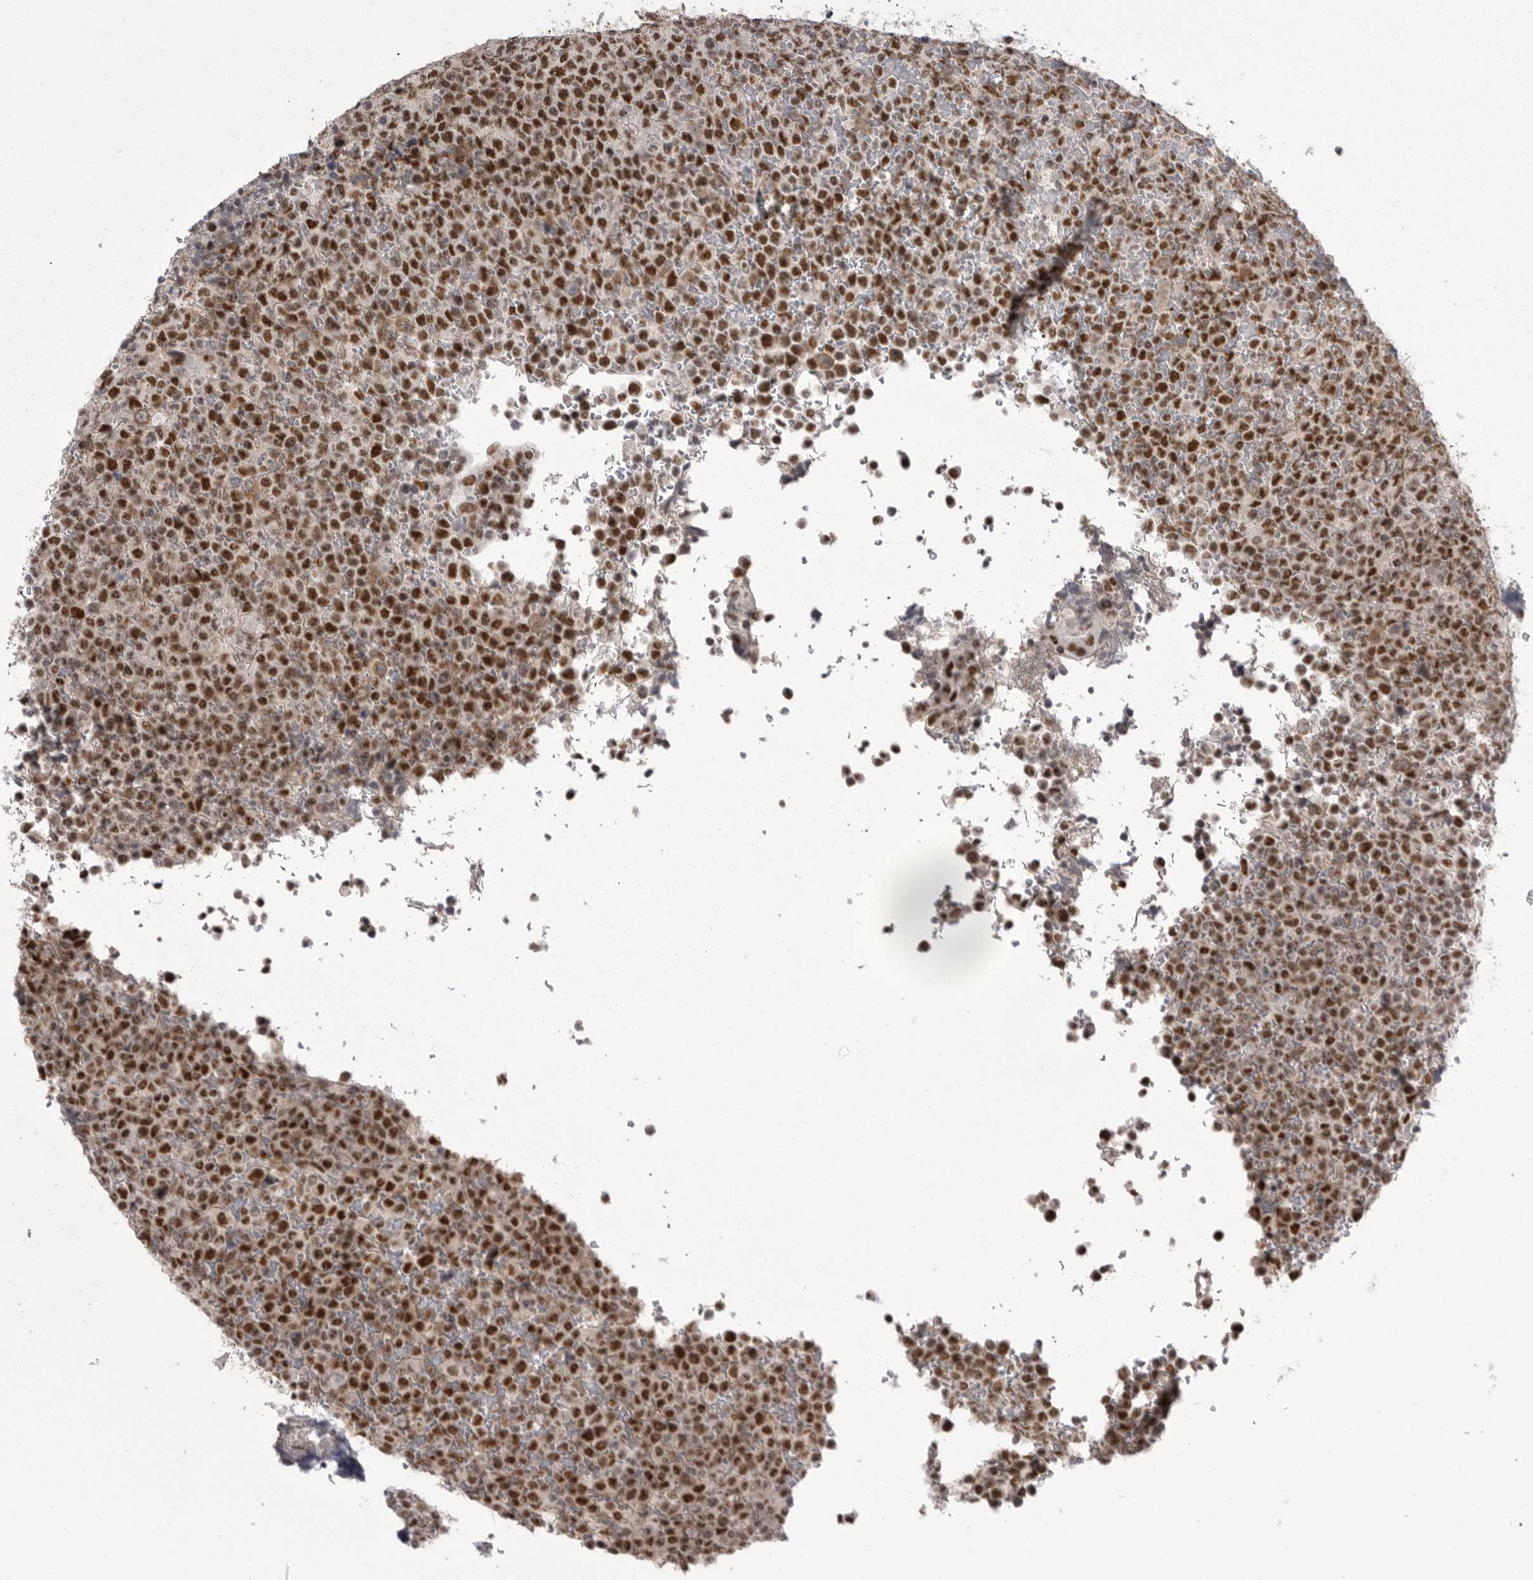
{"staining": {"intensity": "strong", "quantity": ">75%", "location": "nuclear"}, "tissue": "lymphoma", "cell_type": "Tumor cells", "image_type": "cancer", "snomed": [{"axis": "morphology", "description": "Malignant lymphoma, non-Hodgkin's type, High grade"}, {"axis": "topography", "description": "Lymph node"}], "caption": "Immunohistochemistry image of neoplastic tissue: human high-grade malignant lymphoma, non-Hodgkin's type stained using immunohistochemistry (IHC) shows high levels of strong protein expression localized specifically in the nuclear of tumor cells, appearing as a nuclear brown color.", "gene": "MEPCE", "patient": {"sex": "male", "age": 13}}